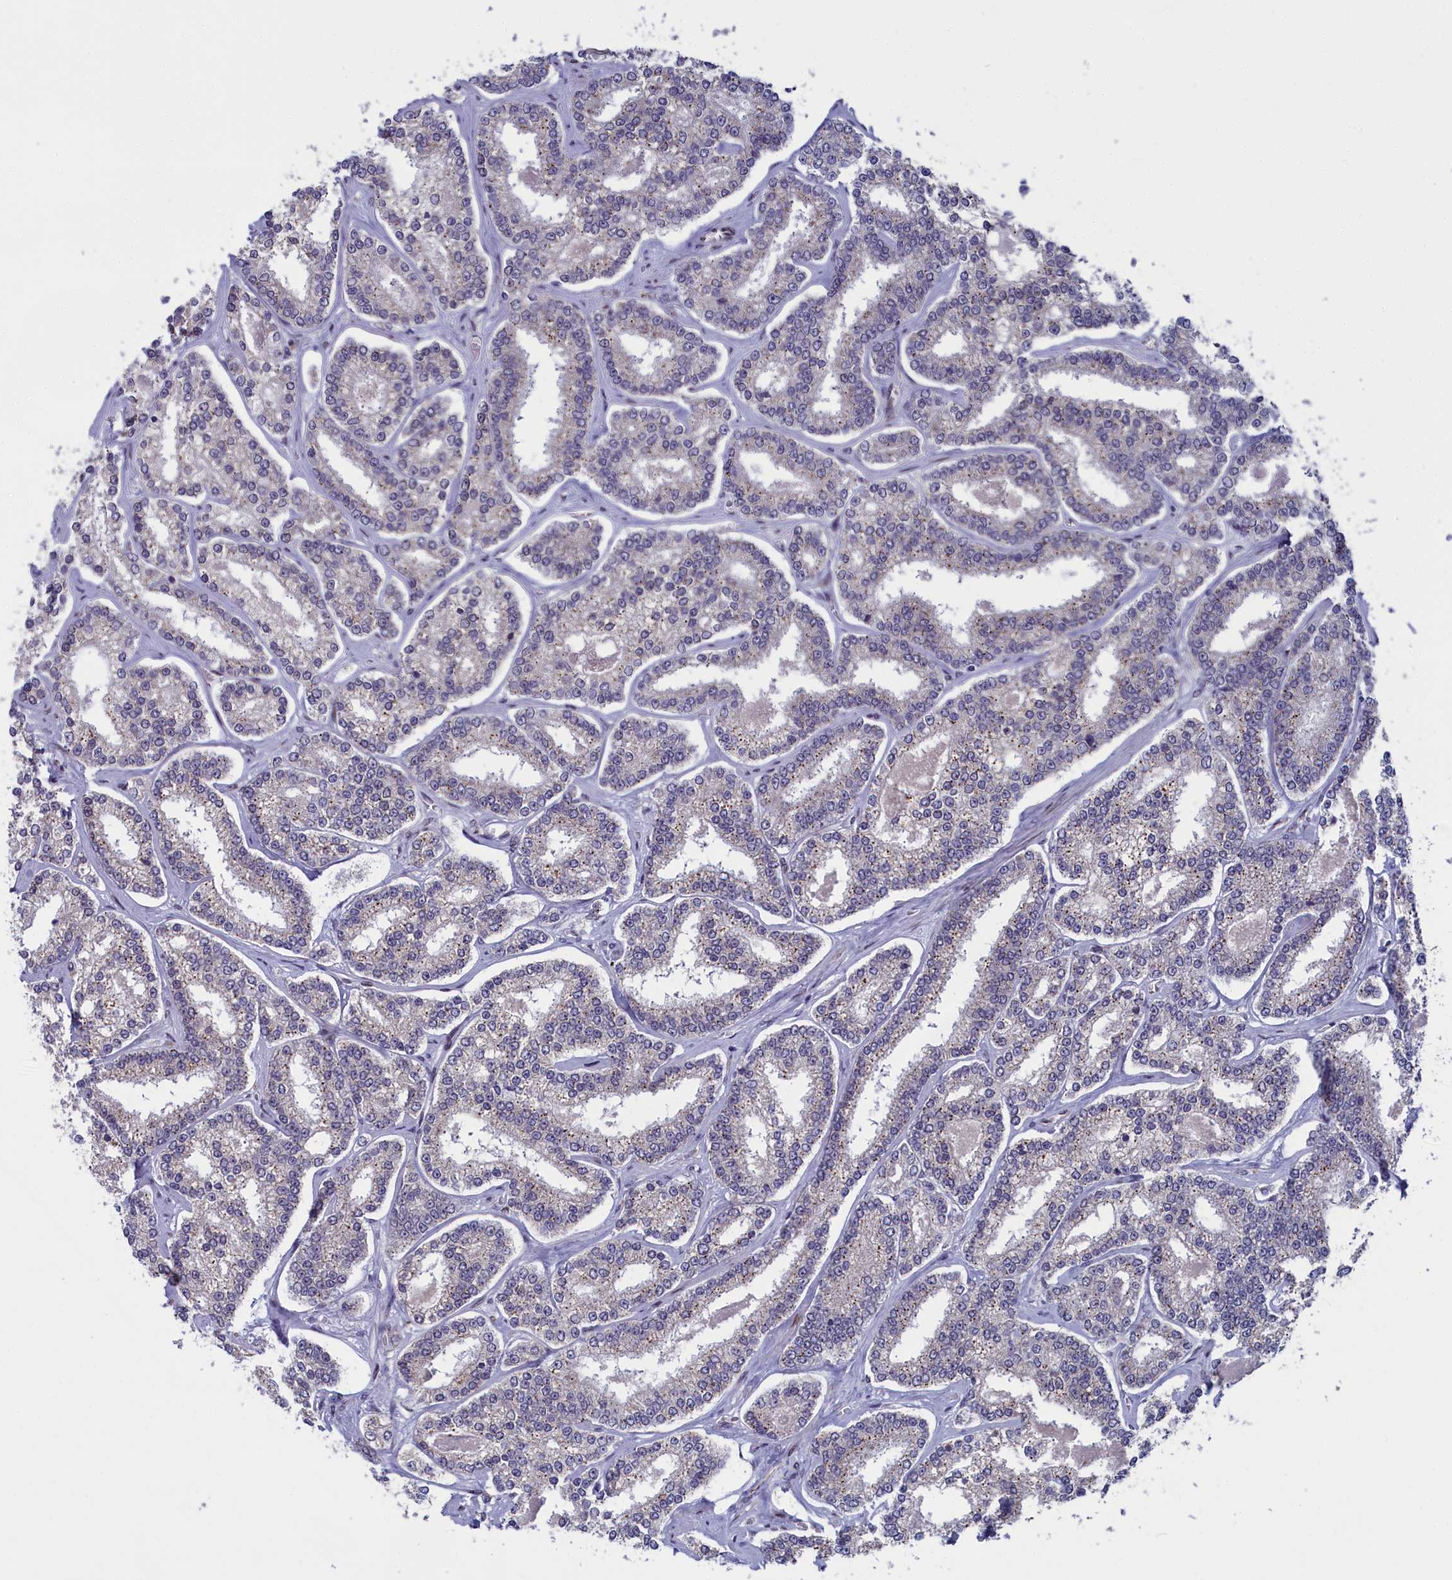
{"staining": {"intensity": "negative", "quantity": "none", "location": "none"}, "tissue": "prostate cancer", "cell_type": "Tumor cells", "image_type": "cancer", "snomed": [{"axis": "morphology", "description": "Normal tissue, NOS"}, {"axis": "morphology", "description": "Adenocarcinoma, High grade"}, {"axis": "topography", "description": "Prostate"}], "caption": "Human adenocarcinoma (high-grade) (prostate) stained for a protein using IHC displays no staining in tumor cells.", "gene": "GPSM1", "patient": {"sex": "male", "age": 83}}